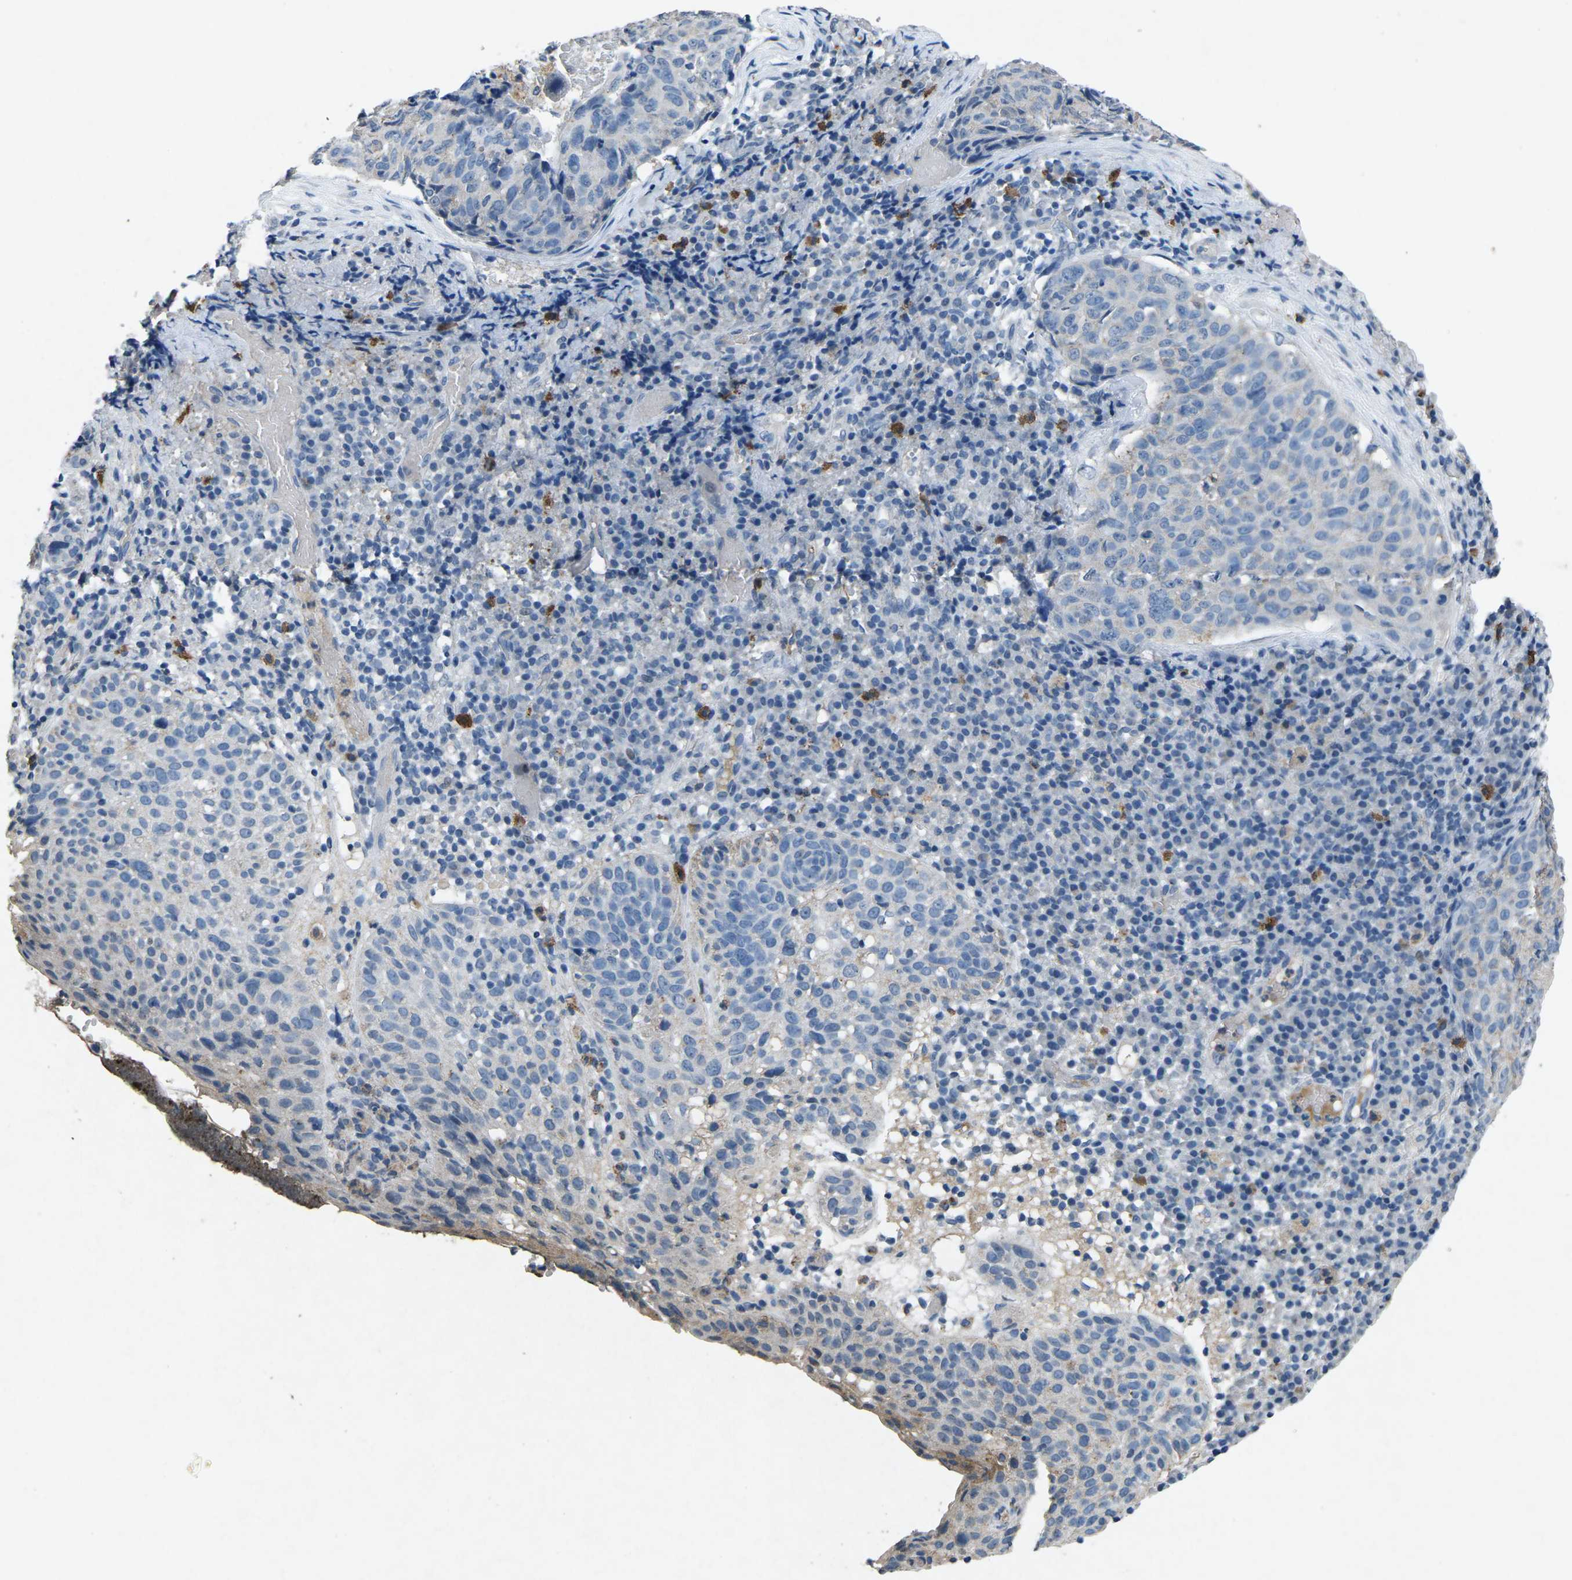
{"staining": {"intensity": "negative", "quantity": "none", "location": "none"}, "tissue": "skin cancer", "cell_type": "Tumor cells", "image_type": "cancer", "snomed": [{"axis": "morphology", "description": "Squamous cell carcinoma in situ, NOS"}, {"axis": "morphology", "description": "Squamous cell carcinoma, NOS"}, {"axis": "topography", "description": "Skin"}], "caption": "Protein analysis of skin cancer shows no significant staining in tumor cells.", "gene": "PLG", "patient": {"sex": "male", "age": 93}}